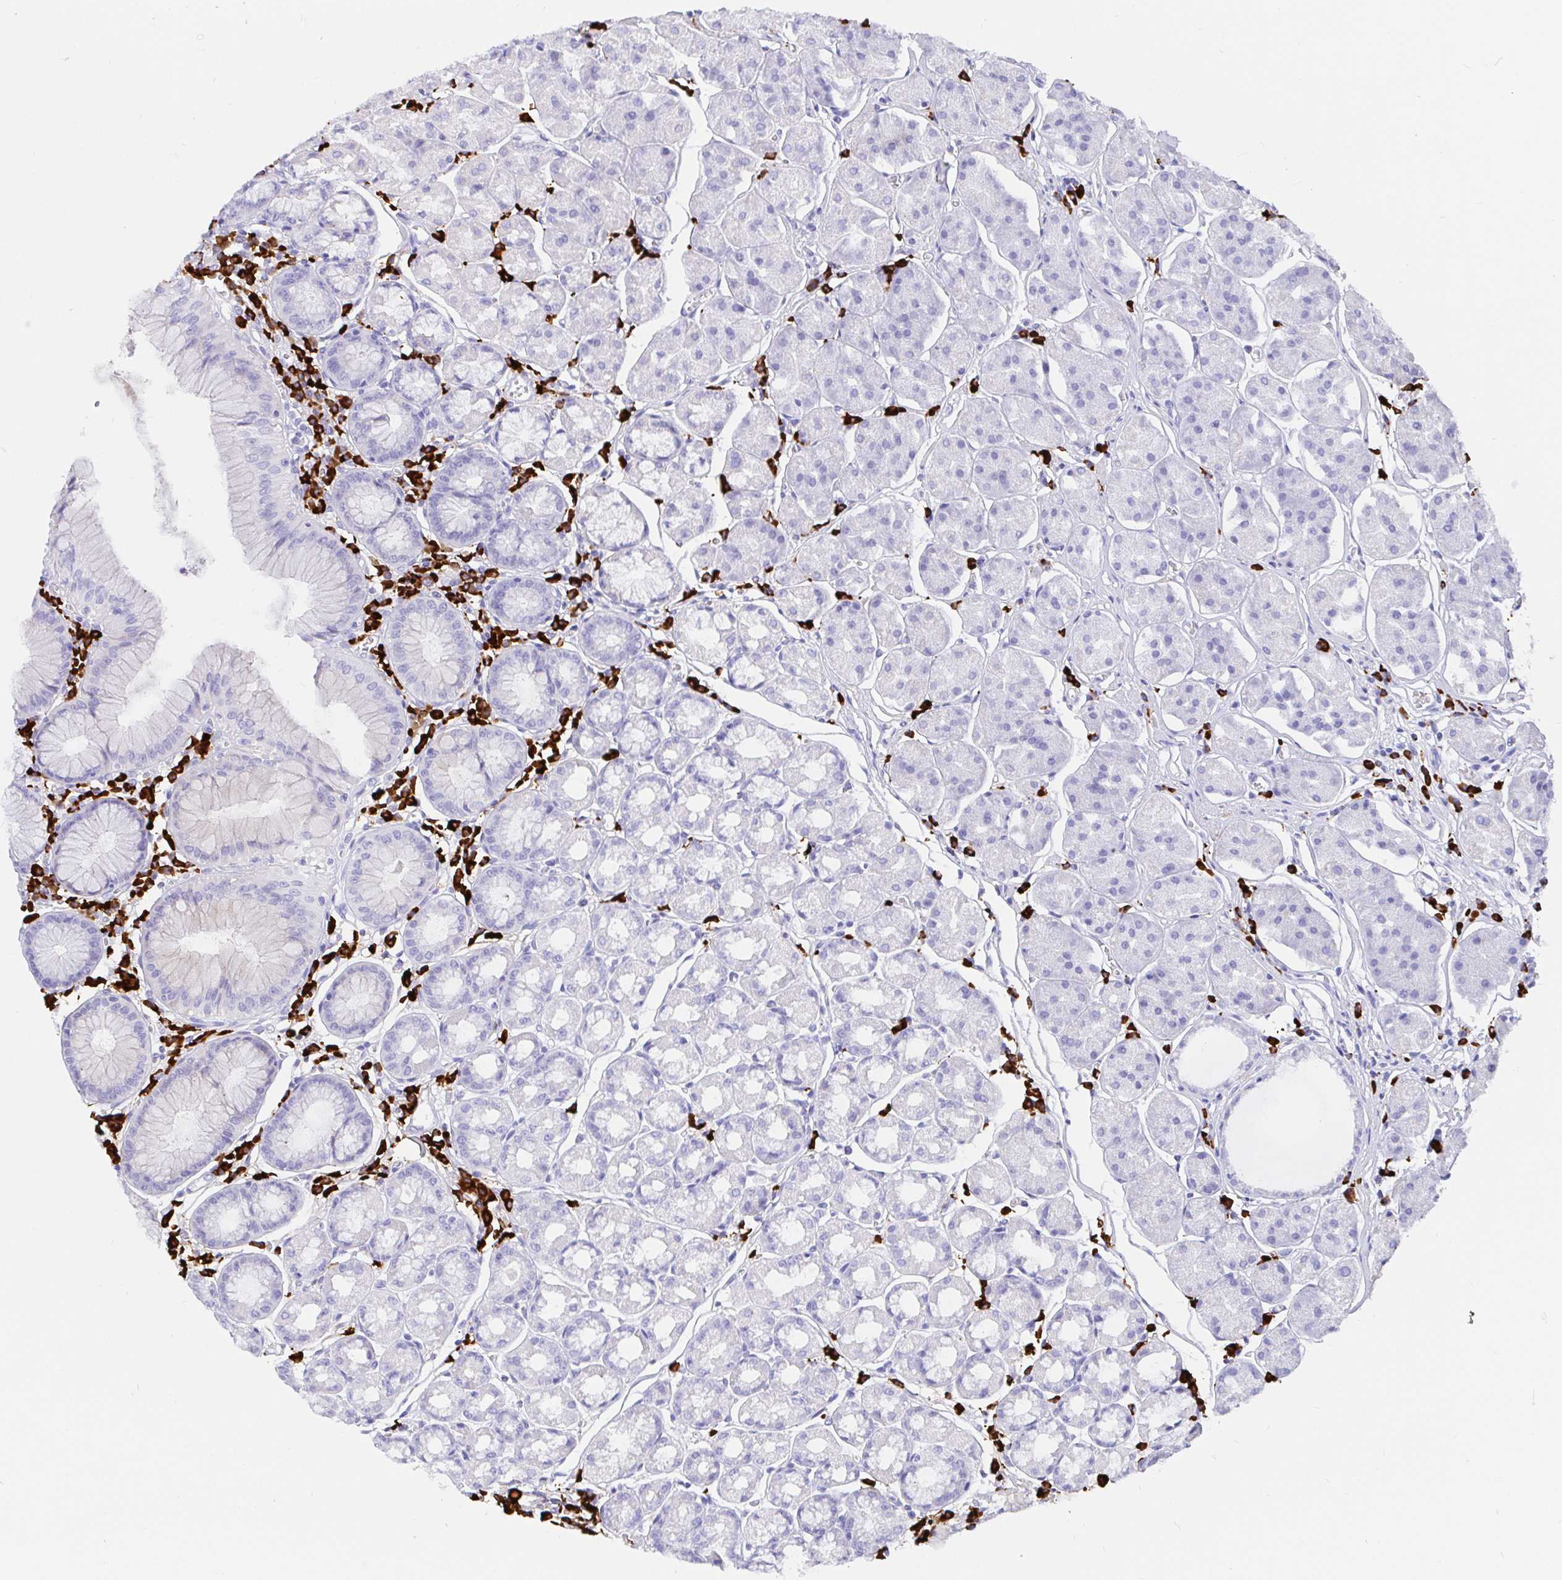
{"staining": {"intensity": "negative", "quantity": "none", "location": "none"}, "tissue": "stomach", "cell_type": "Glandular cells", "image_type": "normal", "snomed": [{"axis": "morphology", "description": "Normal tissue, NOS"}, {"axis": "topography", "description": "Stomach"}], "caption": "High power microscopy image of an immunohistochemistry (IHC) photomicrograph of benign stomach, revealing no significant staining in glandular cells.", "gene": "CCDC62", "patient": {"sex": "male", "age": 55}}